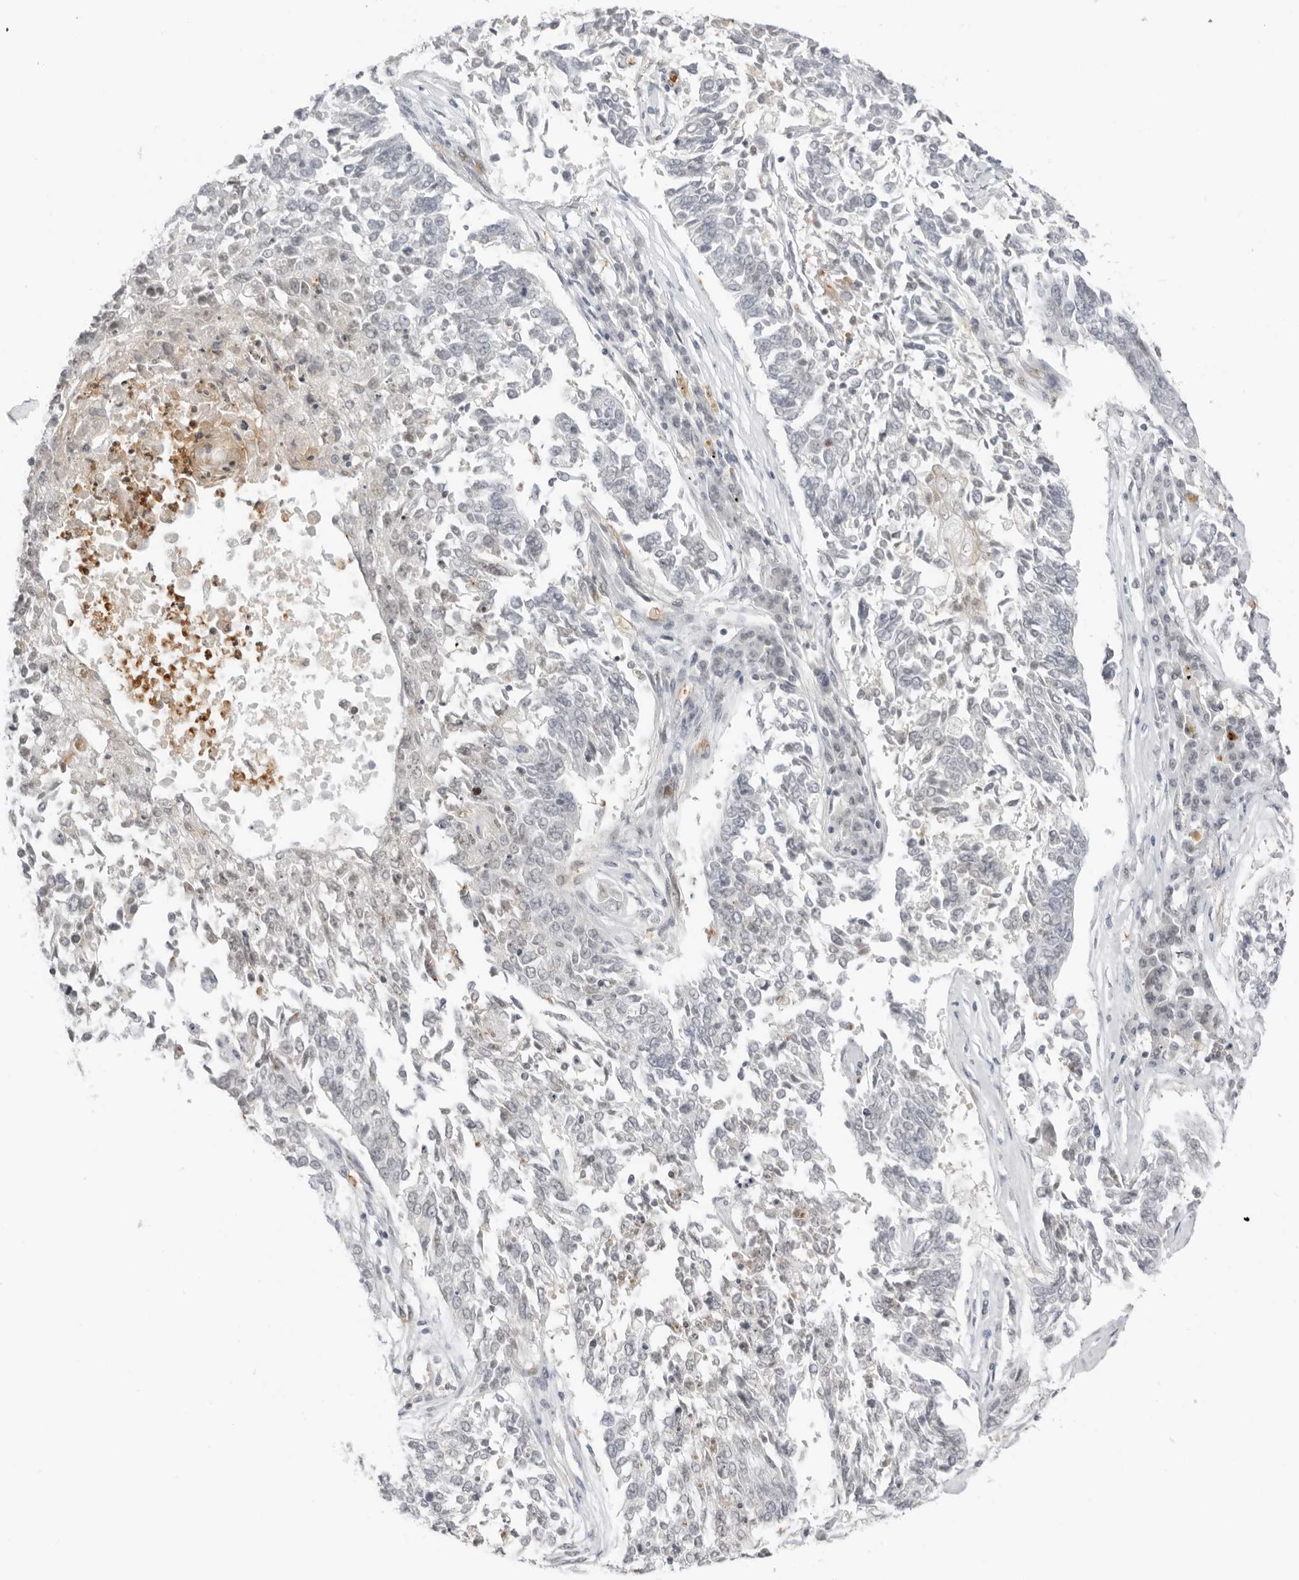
{"staining": {"intensity": "negative", "quantity": "none", "location": "none"}, "tissue": "lung cancer", "cell_type": "Tumor cells", "image_type": "cancer", "snomed": [{"axis": "morphology", "description": "Normal tissue, NOS"}, {"axis": "morphology", "description": "Squamous cell carcinoma, NOS"}, {"axis": "topography", "description": "Cartilage tissue"}, {"axis": "topography", "description": "Bronchus"}, {"axis": "topography", "description": "Lung"}], "caption": "Human squamous cell carcinoma (lung) stained for a protein using IHC demonstrates no expression in tumor cells.", "gene": "RNF146", "patient": {"sex": "female", "age": 49}}